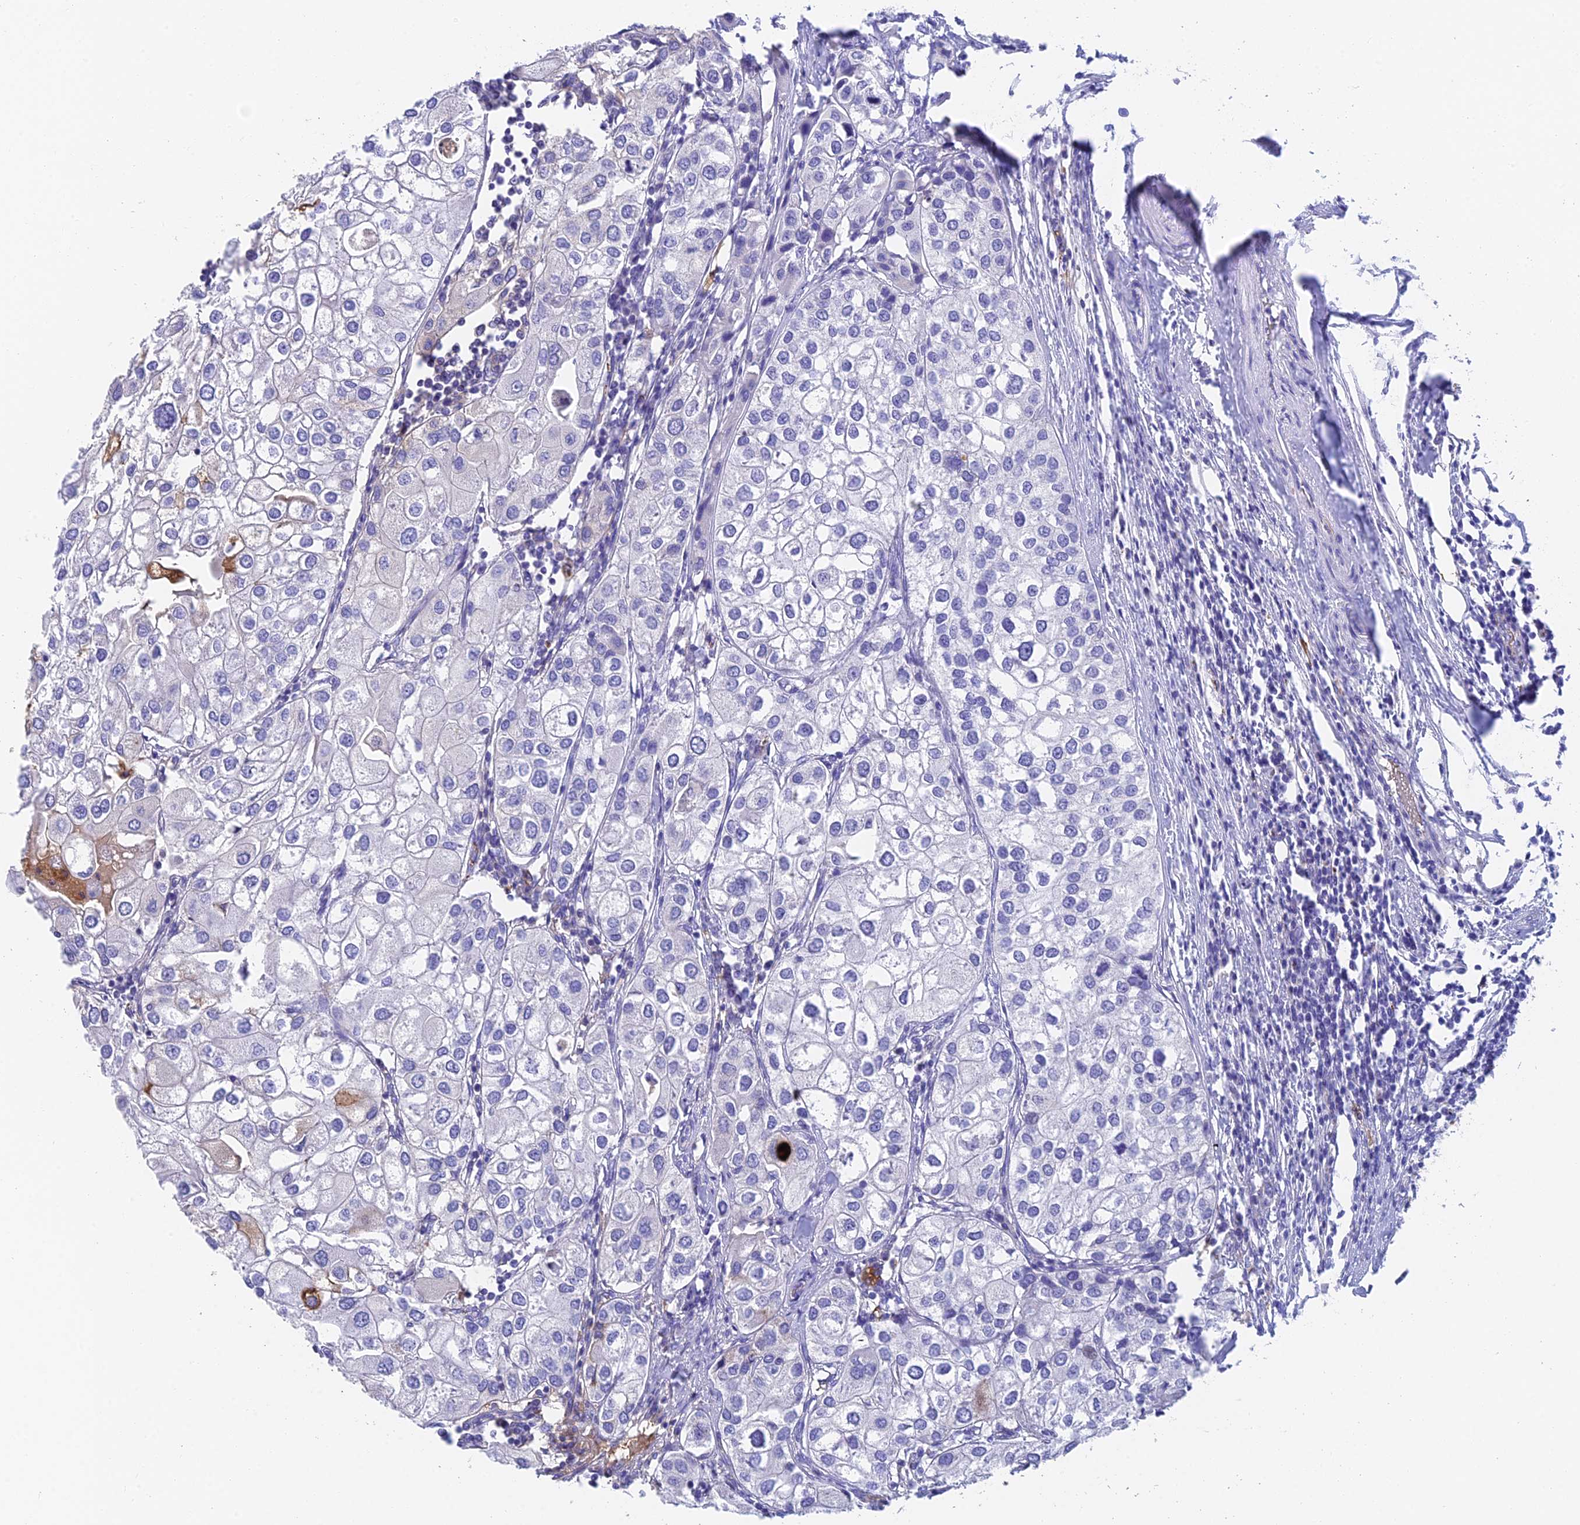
{"staining": {"intensity": "negative", "quantity": "none", "location": "none"}, "tissue": "urothelial cancer", "cell_type": "Tumor cells", "image_type": "cancer", "snomed": [{"axis": "morphology", "description": "Urothelial carcinoma, High grade"}, {"axis": "topography", "description": "Urinary bladder"}], "caption": "IHC photomicrograph of human urothelial carcinoma (high-grade) stained for a protein (brown), which reveals no positivity in tumor cells.", "gene": "ADAMTS13", "patient": {"sex": "male", "age": 64}}